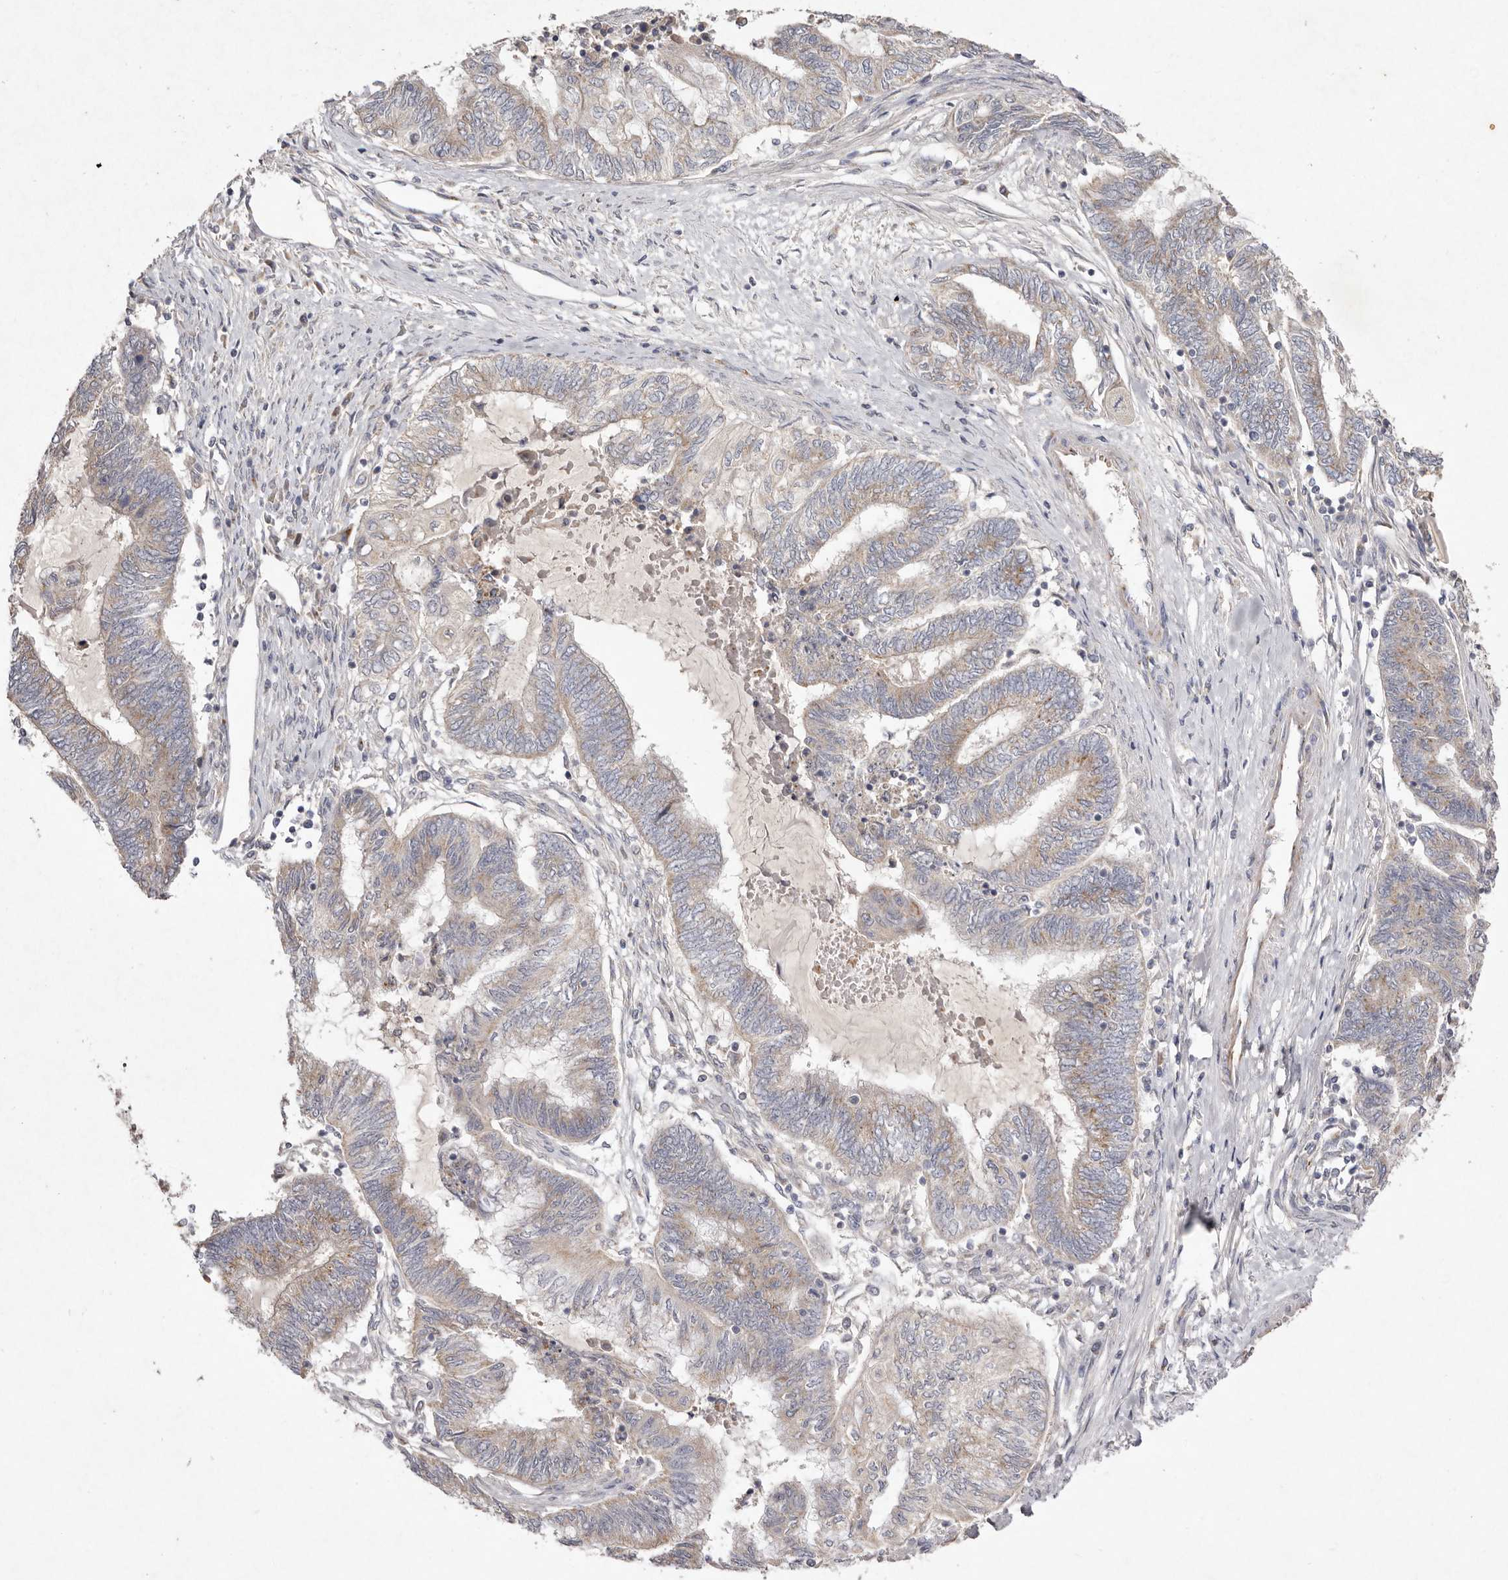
{"staining": {"intensity": "weak", "quantity": ">75%", "location": "cytoplasmic/membranous"}, "tissue": "endometrial cancer", "cell_type": "Tumor cells", "image_type": "cancer", "snomed": [{"axis": "morphology", "description": "Adenocarcinoma, NOS"}, {"axis": "topography", "description": "Uterus"}, {"axis": "topography", "description": "Endometrium"}], "caption": "High-power microscopy captured an immunohistochemistry micrograph of endometrial cancer (adenocarcinoma), revealing weak cytoplasmic/membranous staining in approximately >75% of tumor cells.", "gene": "USP24", "patient": {"sex": "female", "age": 70}}